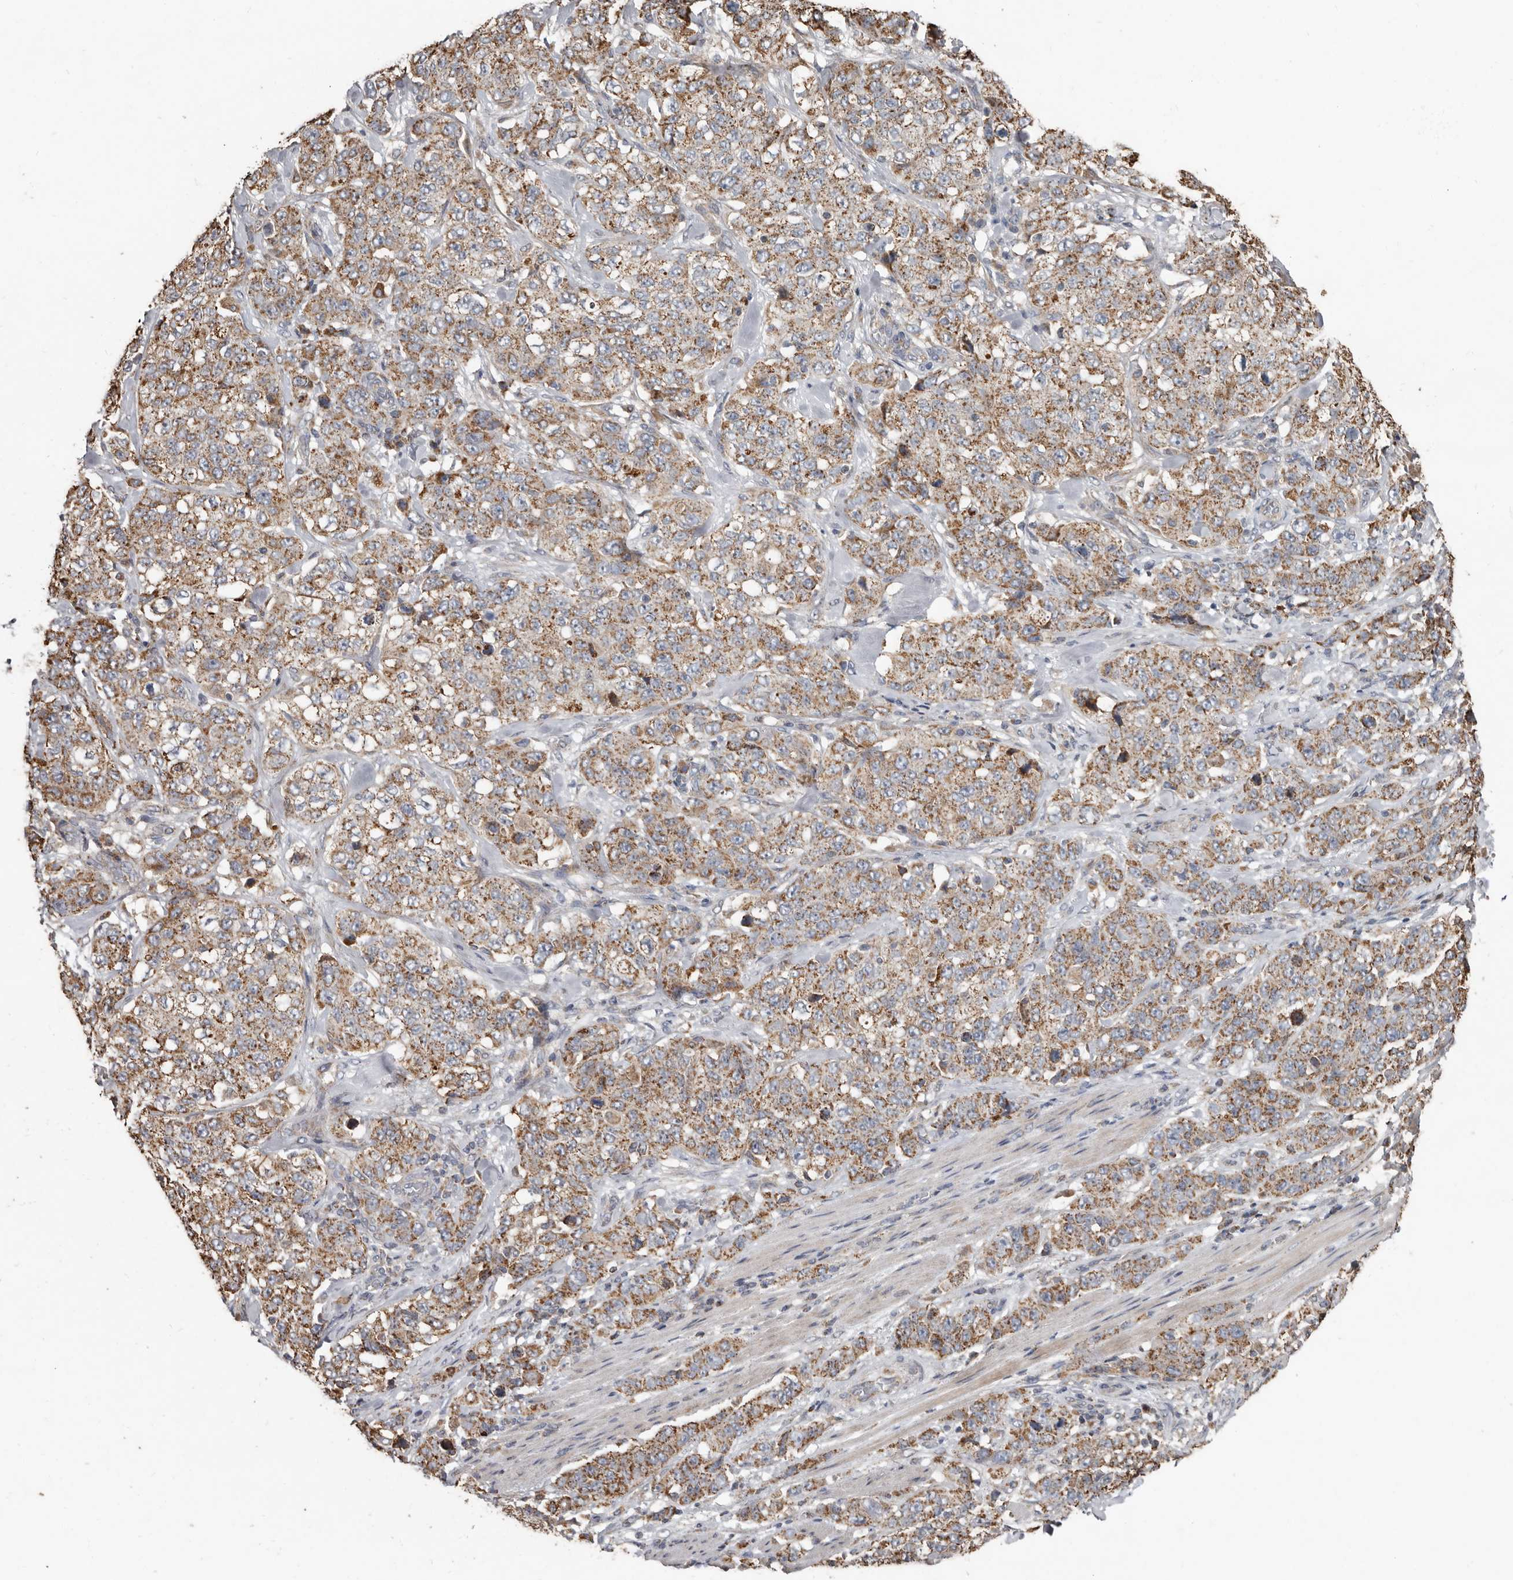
{"staining": {"intensity": "moderate", "quantity": ">75%", "location": "cytoplasmic/membranous"}, "tissue": "stomach cancer", "cell_type": "Tumor cells", "image_type": "cancer", "snomed": [{"axis": "morphology", "description": "Adenocarcinoma, NOS"}, {"axis": "topography", "description": "Stomach"}], "caption": "A brown stain highlights moderate cytoplasmic/membranous positivity of a protein in adenocarcinoma (stomach) tumor cells. The protein is shown in brown color, while the nuclei are stained blue.", "gene": "KIF26B", "patient": {"sex": "male", "age": 48}}